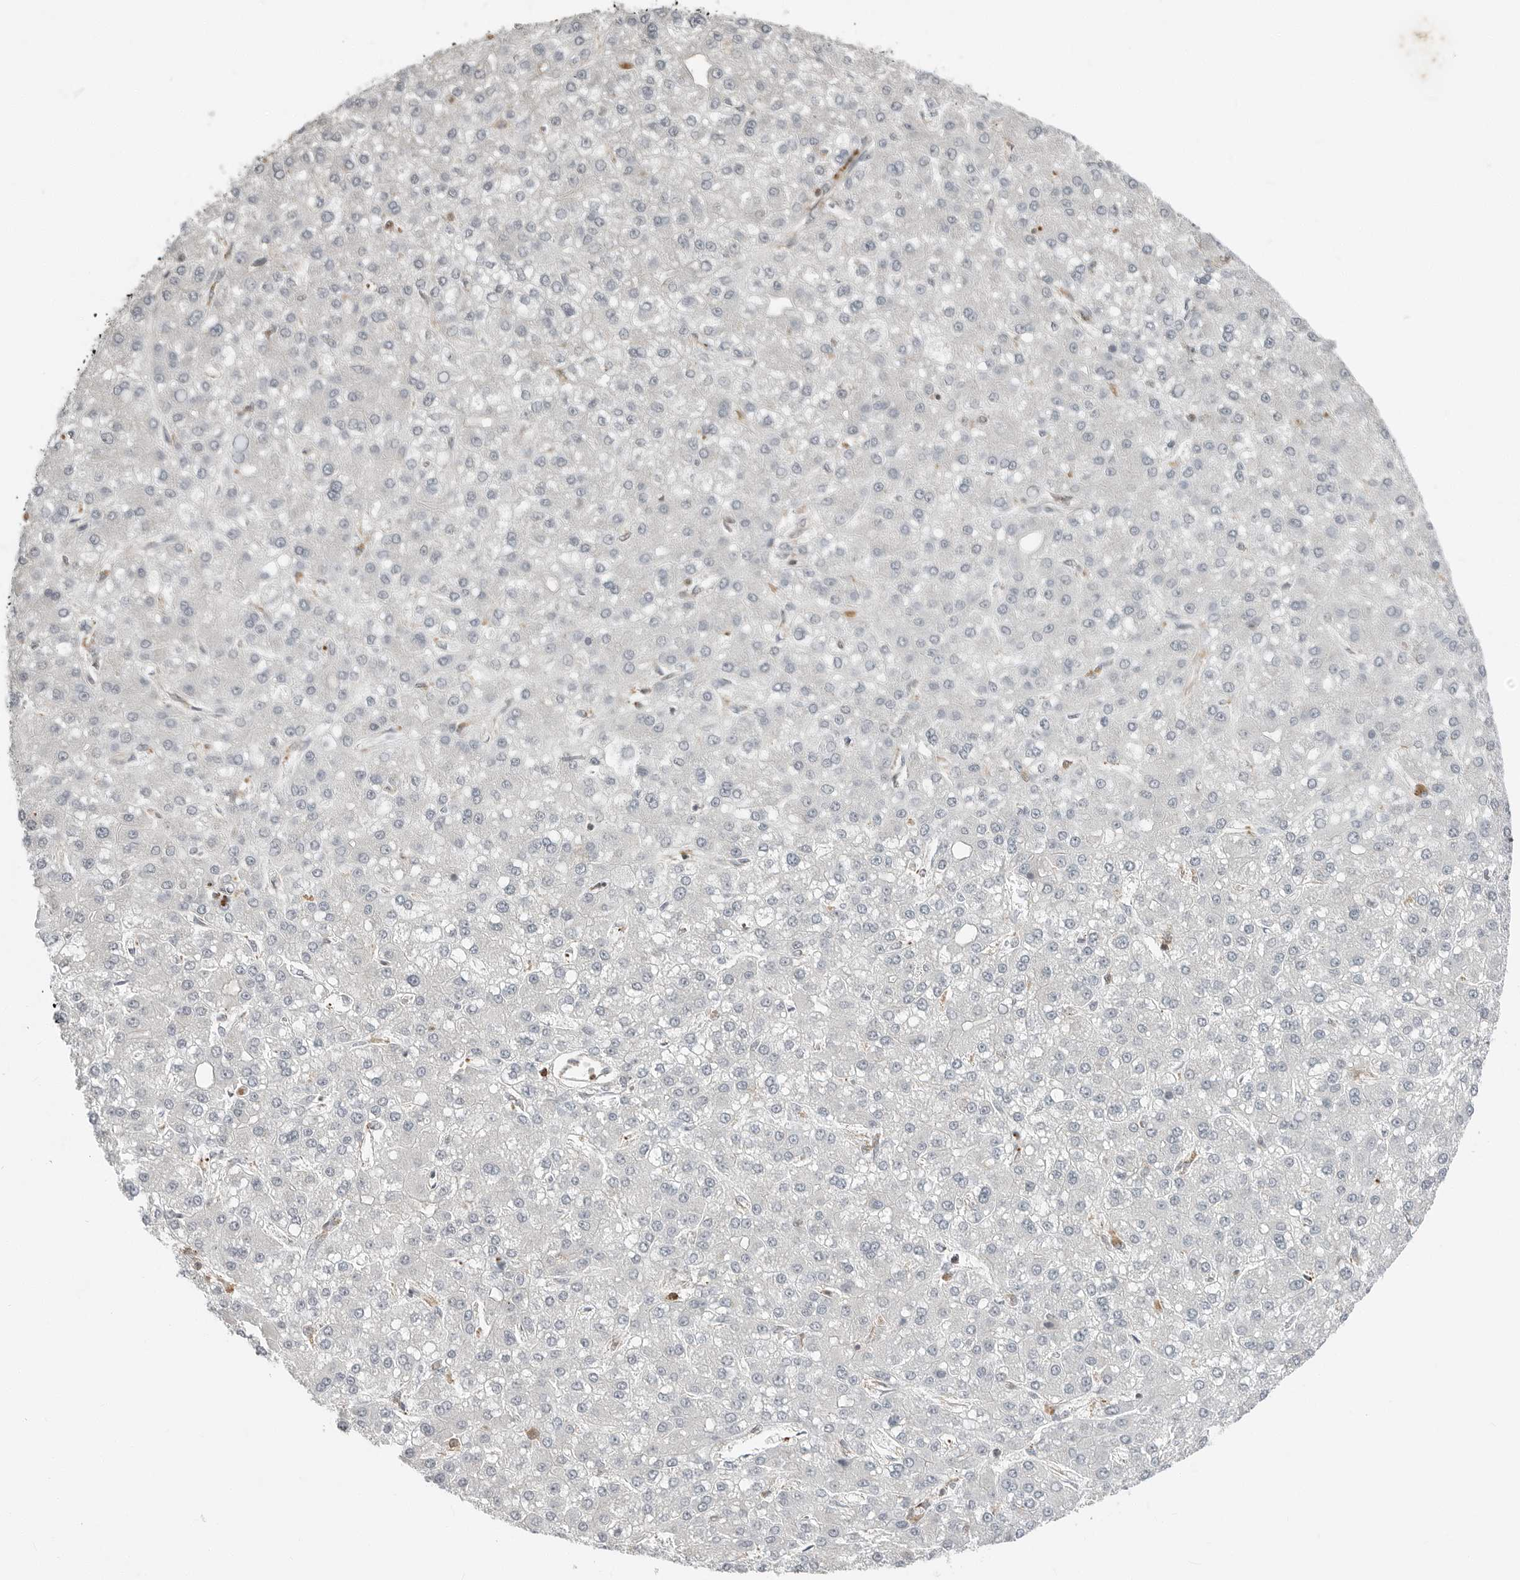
{"staining": {"intensity": "negative", "quantity": "none", "location": "none"}, "tissue": "liver cancer", "cell_type": "Tumor cells", "image_type": "cancer", "snomed": [{"axis": "morphology", "description": "Carcinoma, Hepatocellular, NOS"}, {"axis": "topography", "description": "Liver"}], "caption": "A photomicrograph of human liver cancer (hepatocellular carcinoma) is negative for staining in tumor cells.", "gene": "LEFTY2", "patient": {"sex": "male", "age": 67}}